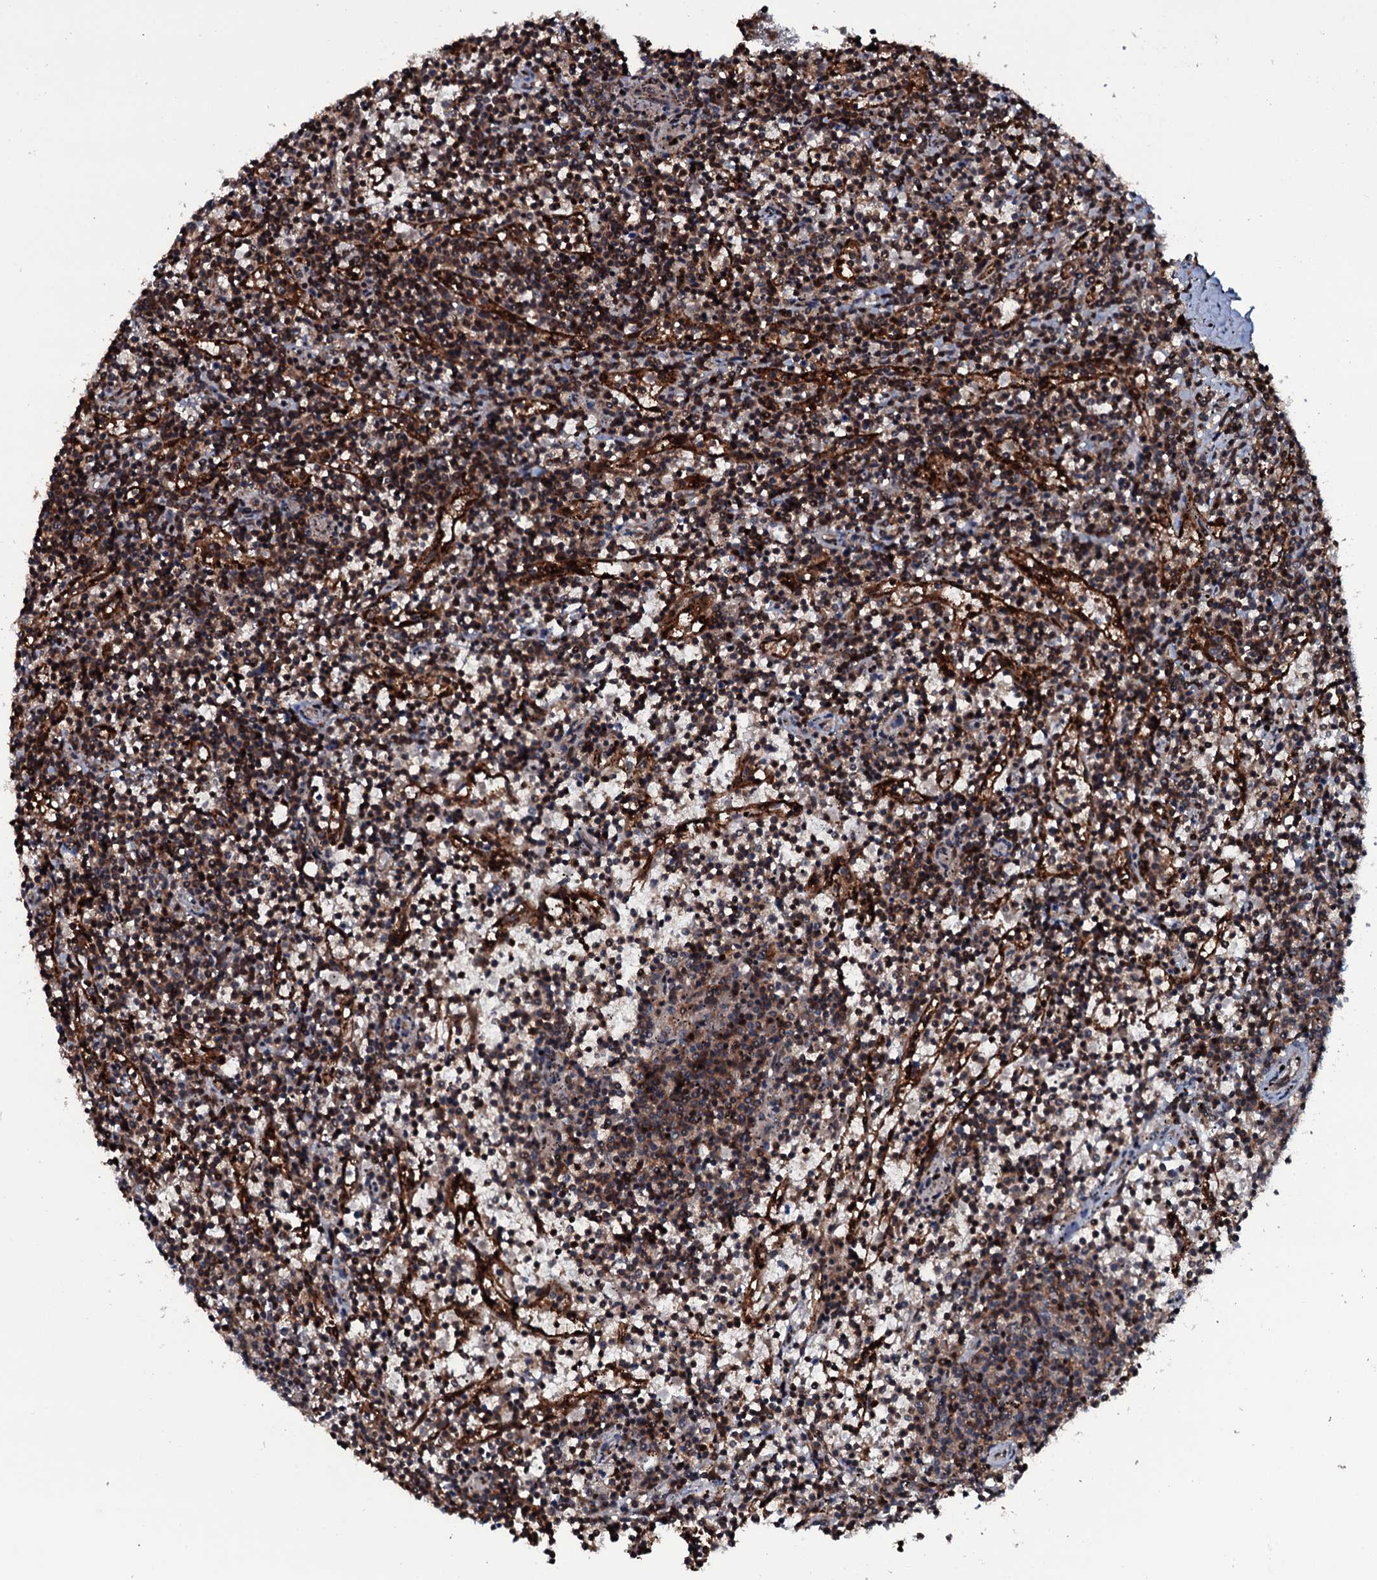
{"staining": {"intensity": "negative", "quantity": "none", "location": "none"}, "tissue": "lymphoma", "cell_type": "Tumor cells", "image_type": "cancer", "snomed": [{"axis": "morphology", "description": "Malignant lymphoma, non-Hodgkin's type, Low grade"}, {"axis": "topography", "description": "Spleen"}], "caption": "IHC photomicrograph of neoplastic tissue: human lymphoma stained with DAB shows no significant protein staining in tumor cells. Brightfield microscopy of immunohistochemistry stained with DAB (3,3'-diaminobenzidine) (brown) and hematoxylin (blue), captured at high magnification.", "gene": "HDDC3", "patient": {"sex": "female", "age": 50}}